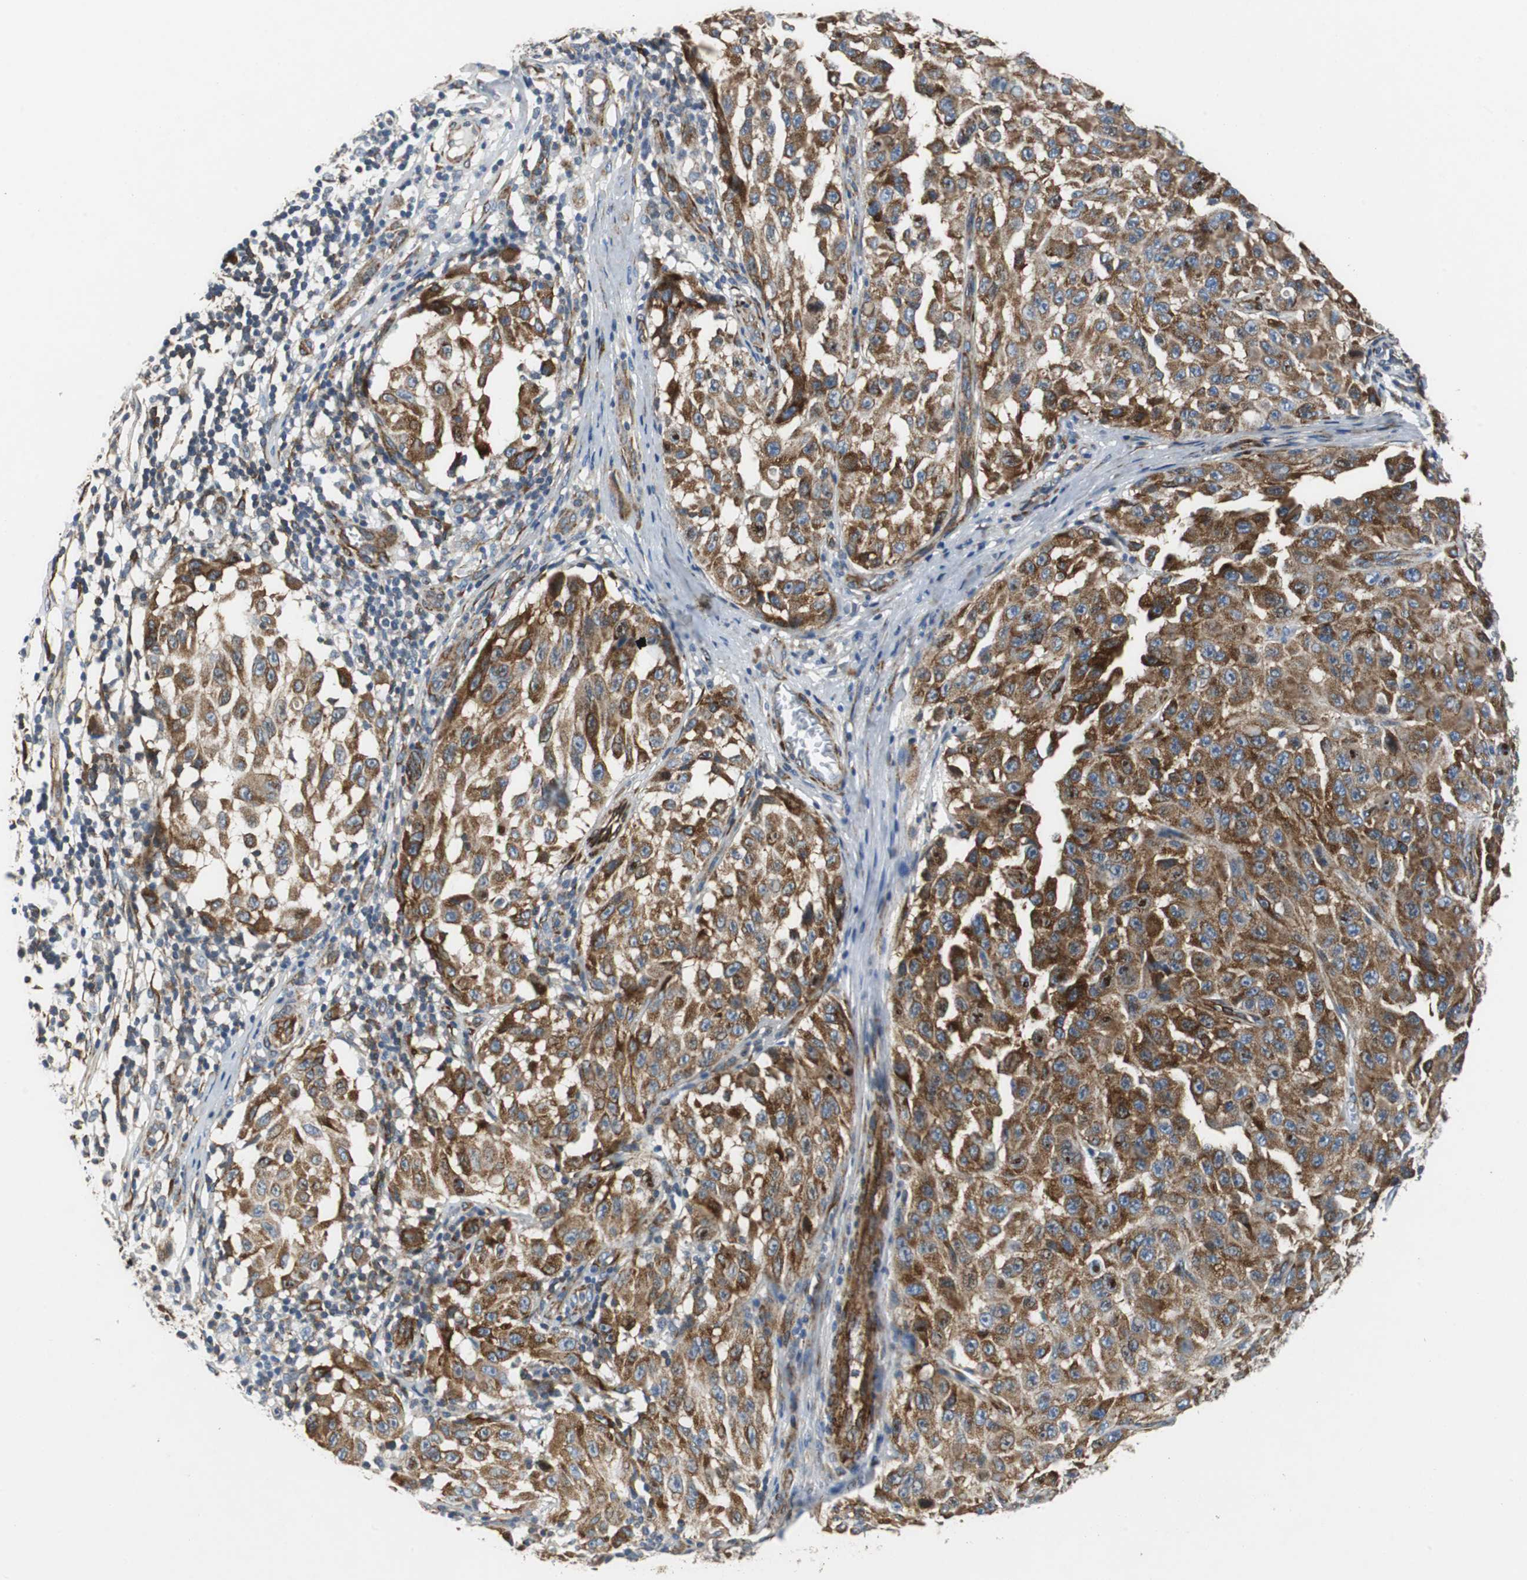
{"staining": {"intensity": "strong", "quantity": ">75%", "location": "cytoplasmic/membranous"}, "tissue": "melanoma", "cell_type": "Tumor cells", "image_type": "cancer", "snomed": [{"axis": "morphology", "description": "Malignant melanoma, NOS"}, {"axis": "topography", "description": "Skin"}], "caption": "A high-resolution histopathology image shows IHC staining of melanoma, which exhibits strong cytoplasmic/membranous staining in approximately >75% of tumor cells.", "gene": "ISCU", "patient": {"sex": "male", "age": 30}}